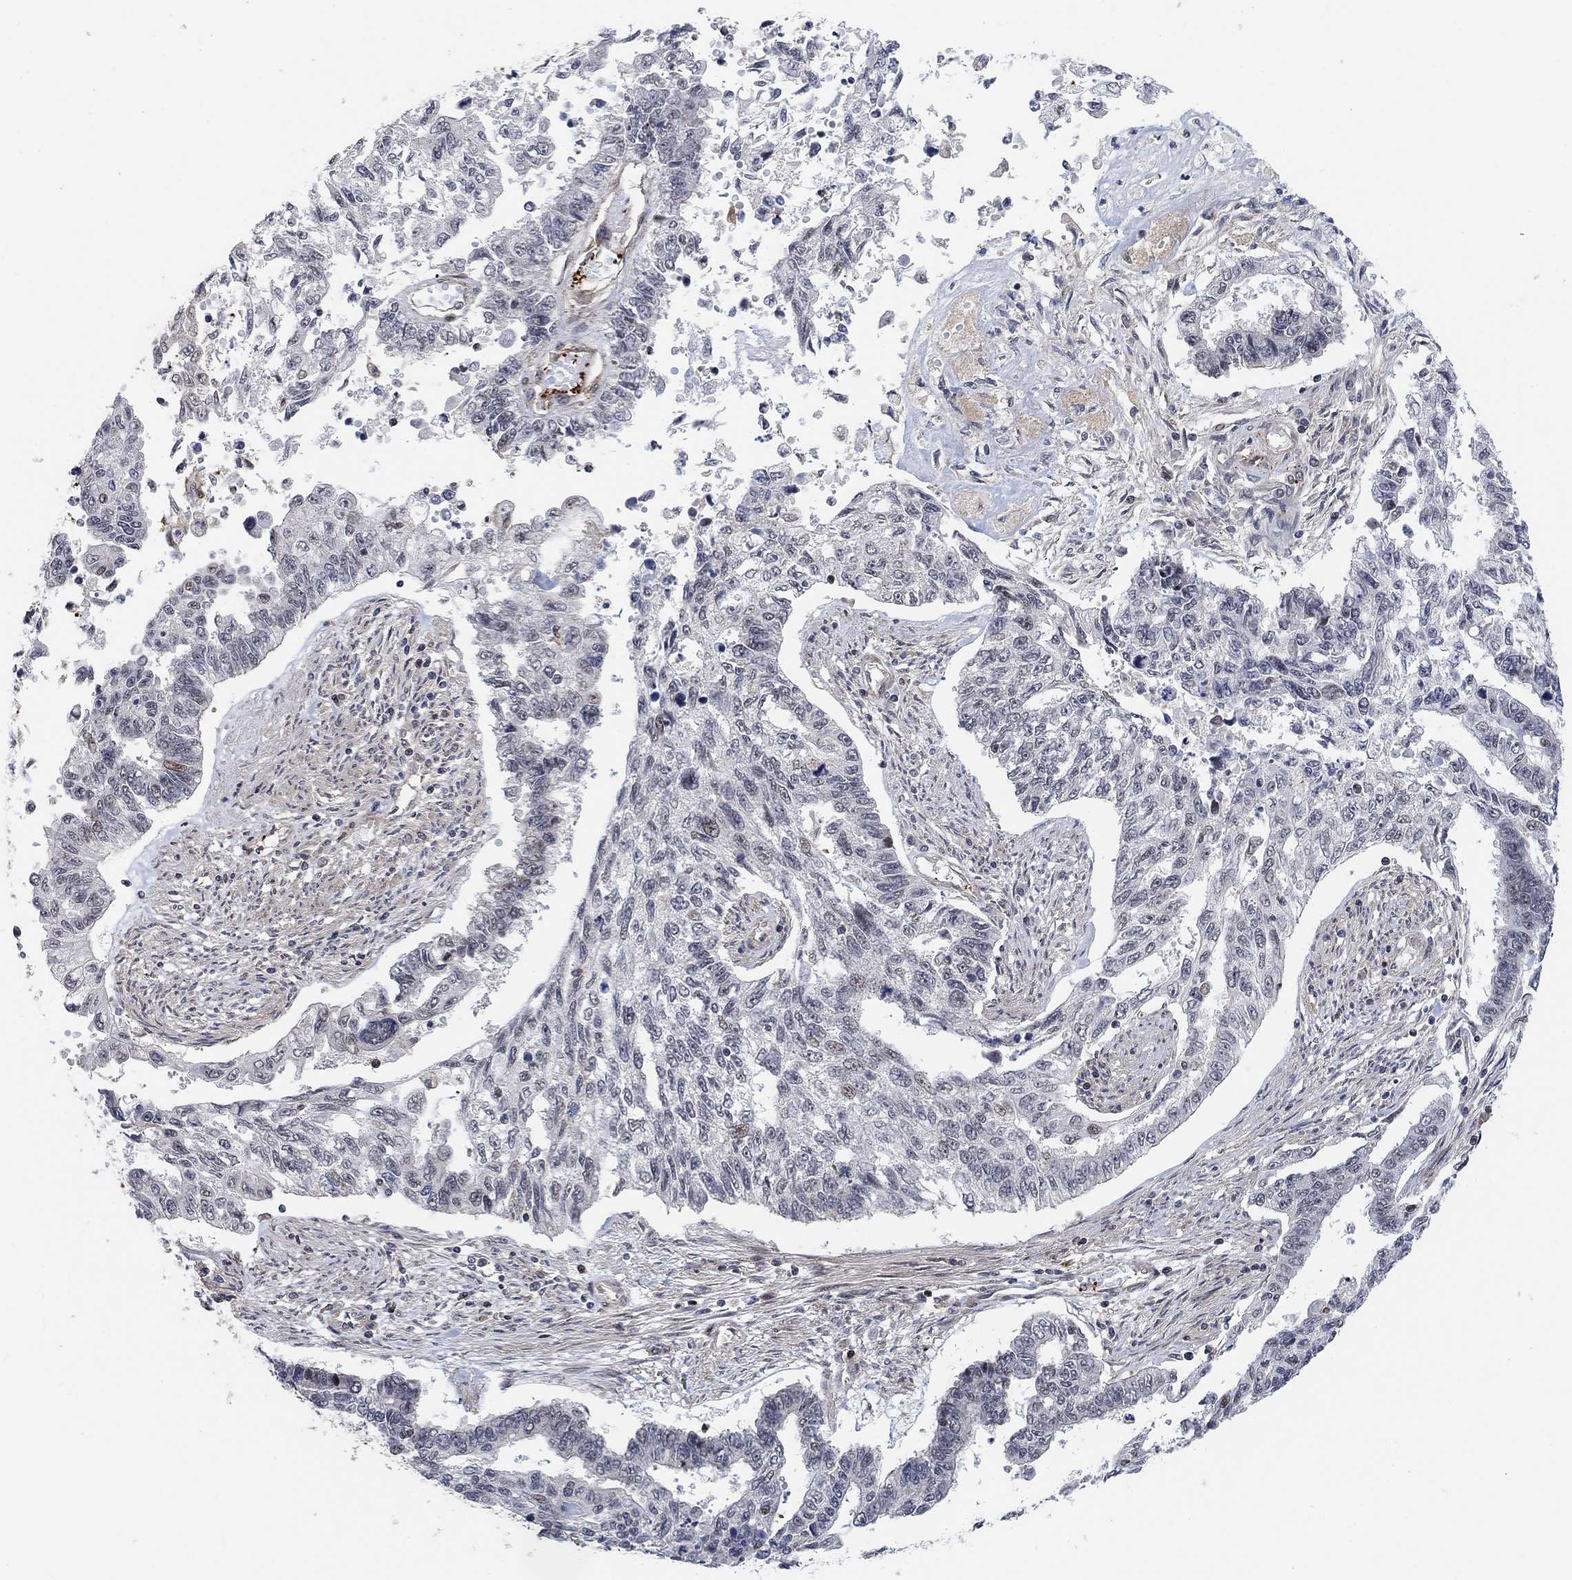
{"staining": {"intensity": "negative", "quantity": "none", "location": "none"}, "tissue": "endometrial cancer", "cell_type": "Tumor cells", "image_type": "cancer", "snomed": [{"axis": "morphology", "description": "Adenocarcinoma, NOS"}, {"axis": "topography", "description": "Uterus"}], "caption": "An immunohistochemistry (IHC) image of endometrial cancer is shown. There is no staining in tumor cells of endometrial cancer.", "gene": "PWWP2B", "patient": {"sex": "female", "age": 59}}